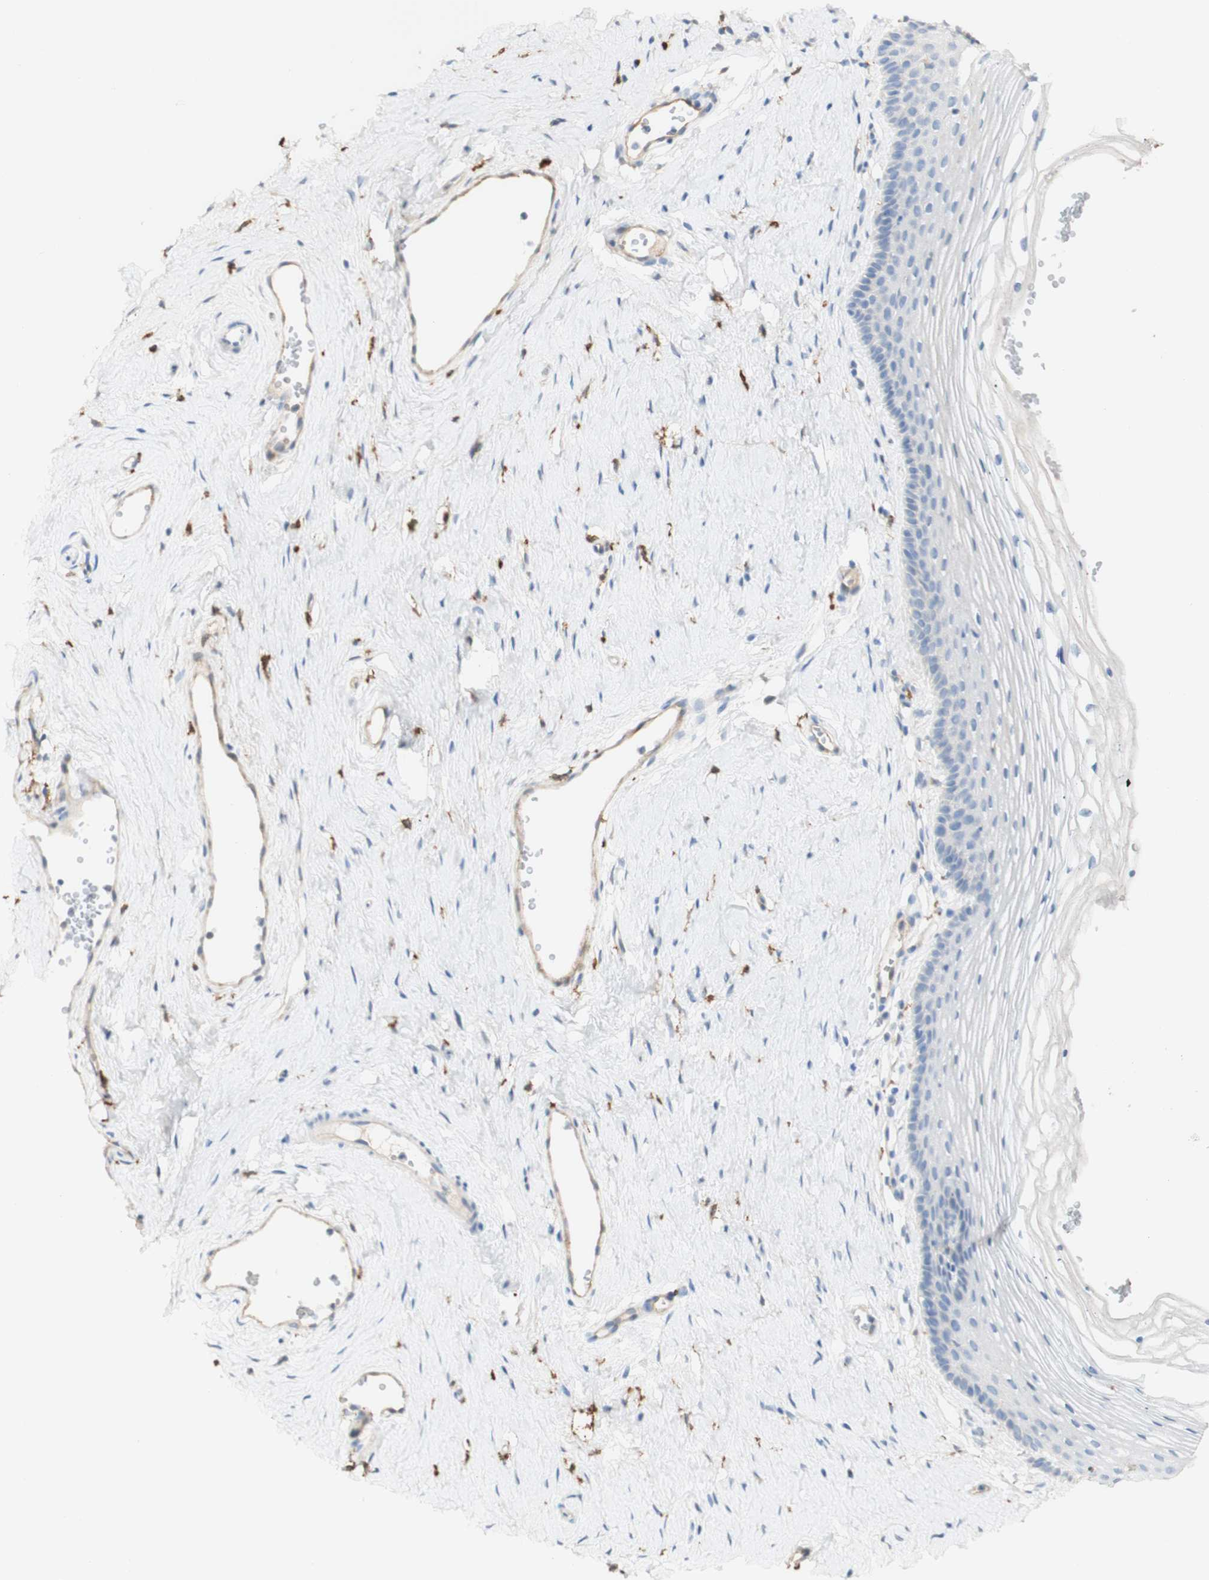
{"staining": {"intensity": "negative", "quantity": "none", "location": "none"}, "tissue": "vagina", "cell_type": "Squamous epithelial cells", "image_type": "normal", "snomed": [{"axis": "morphology", "description": "Normal tissue, NOS"}, {"axis": "topography", "description": "Vagina"}], "caption": "Squamous epithelial cells show no significant positivity in normal vagina. (Immunohistochemistry (ihc), brightfield microscopy, high magnification).", "gene": "FCGRT", "patient": {"sex": "female", "age": 32}}